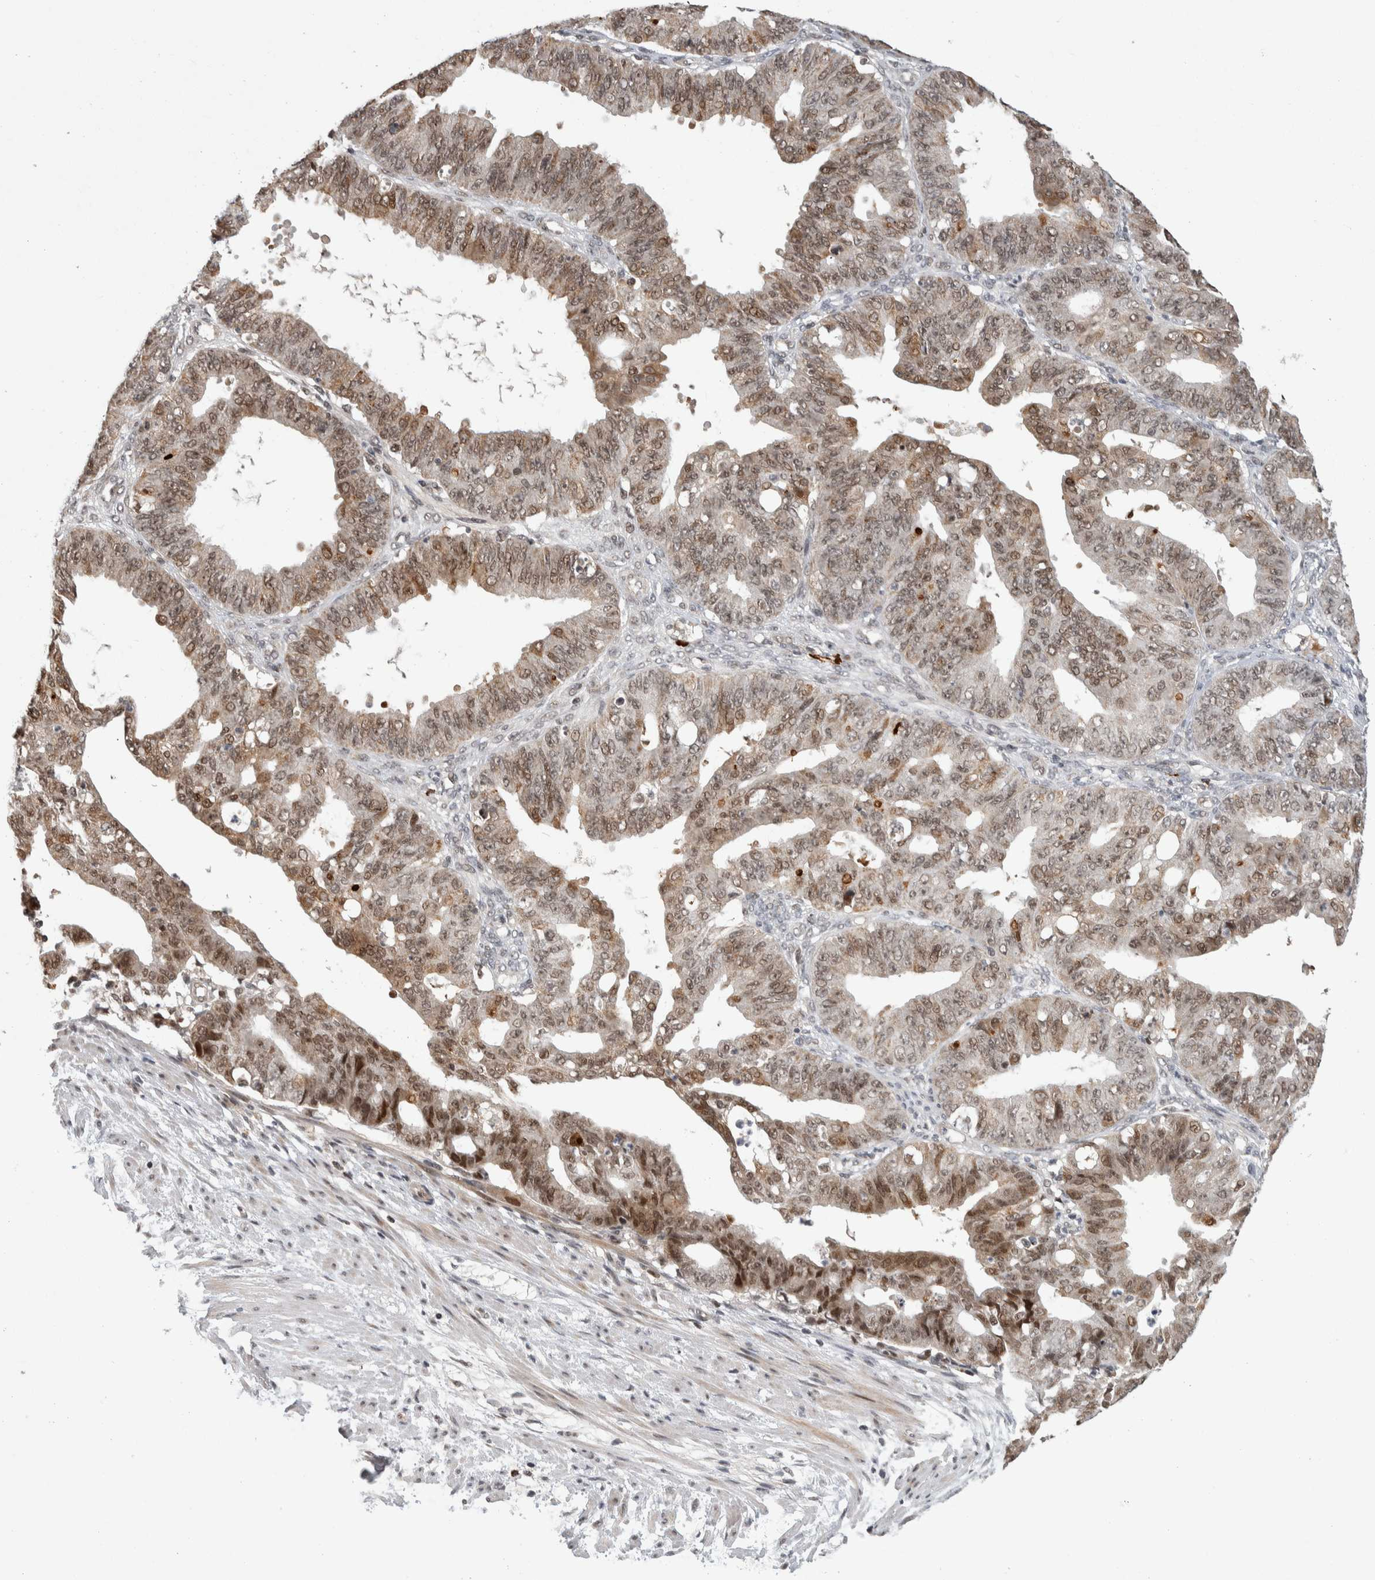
{"staining": {"intensity": "moderate", "quantity": ">75%", "location": "nuclear"}, "tissue": "ovarian cancer", "cell_type": "Tumor cells", "image_type": "cancer", "snomed": [{"axis": "morphology", "description": "Carcinoma, endometroid"}, {"axis": "topography", "description": "Ovary"}], "caption": "Ovarian cancer was stained to show a protein in brown. There is medium levels of moderate nuclear staining in about >75% of tumor cells.", "gene": "ZNF592", "patient": {"sex": "female", "age": 42}}